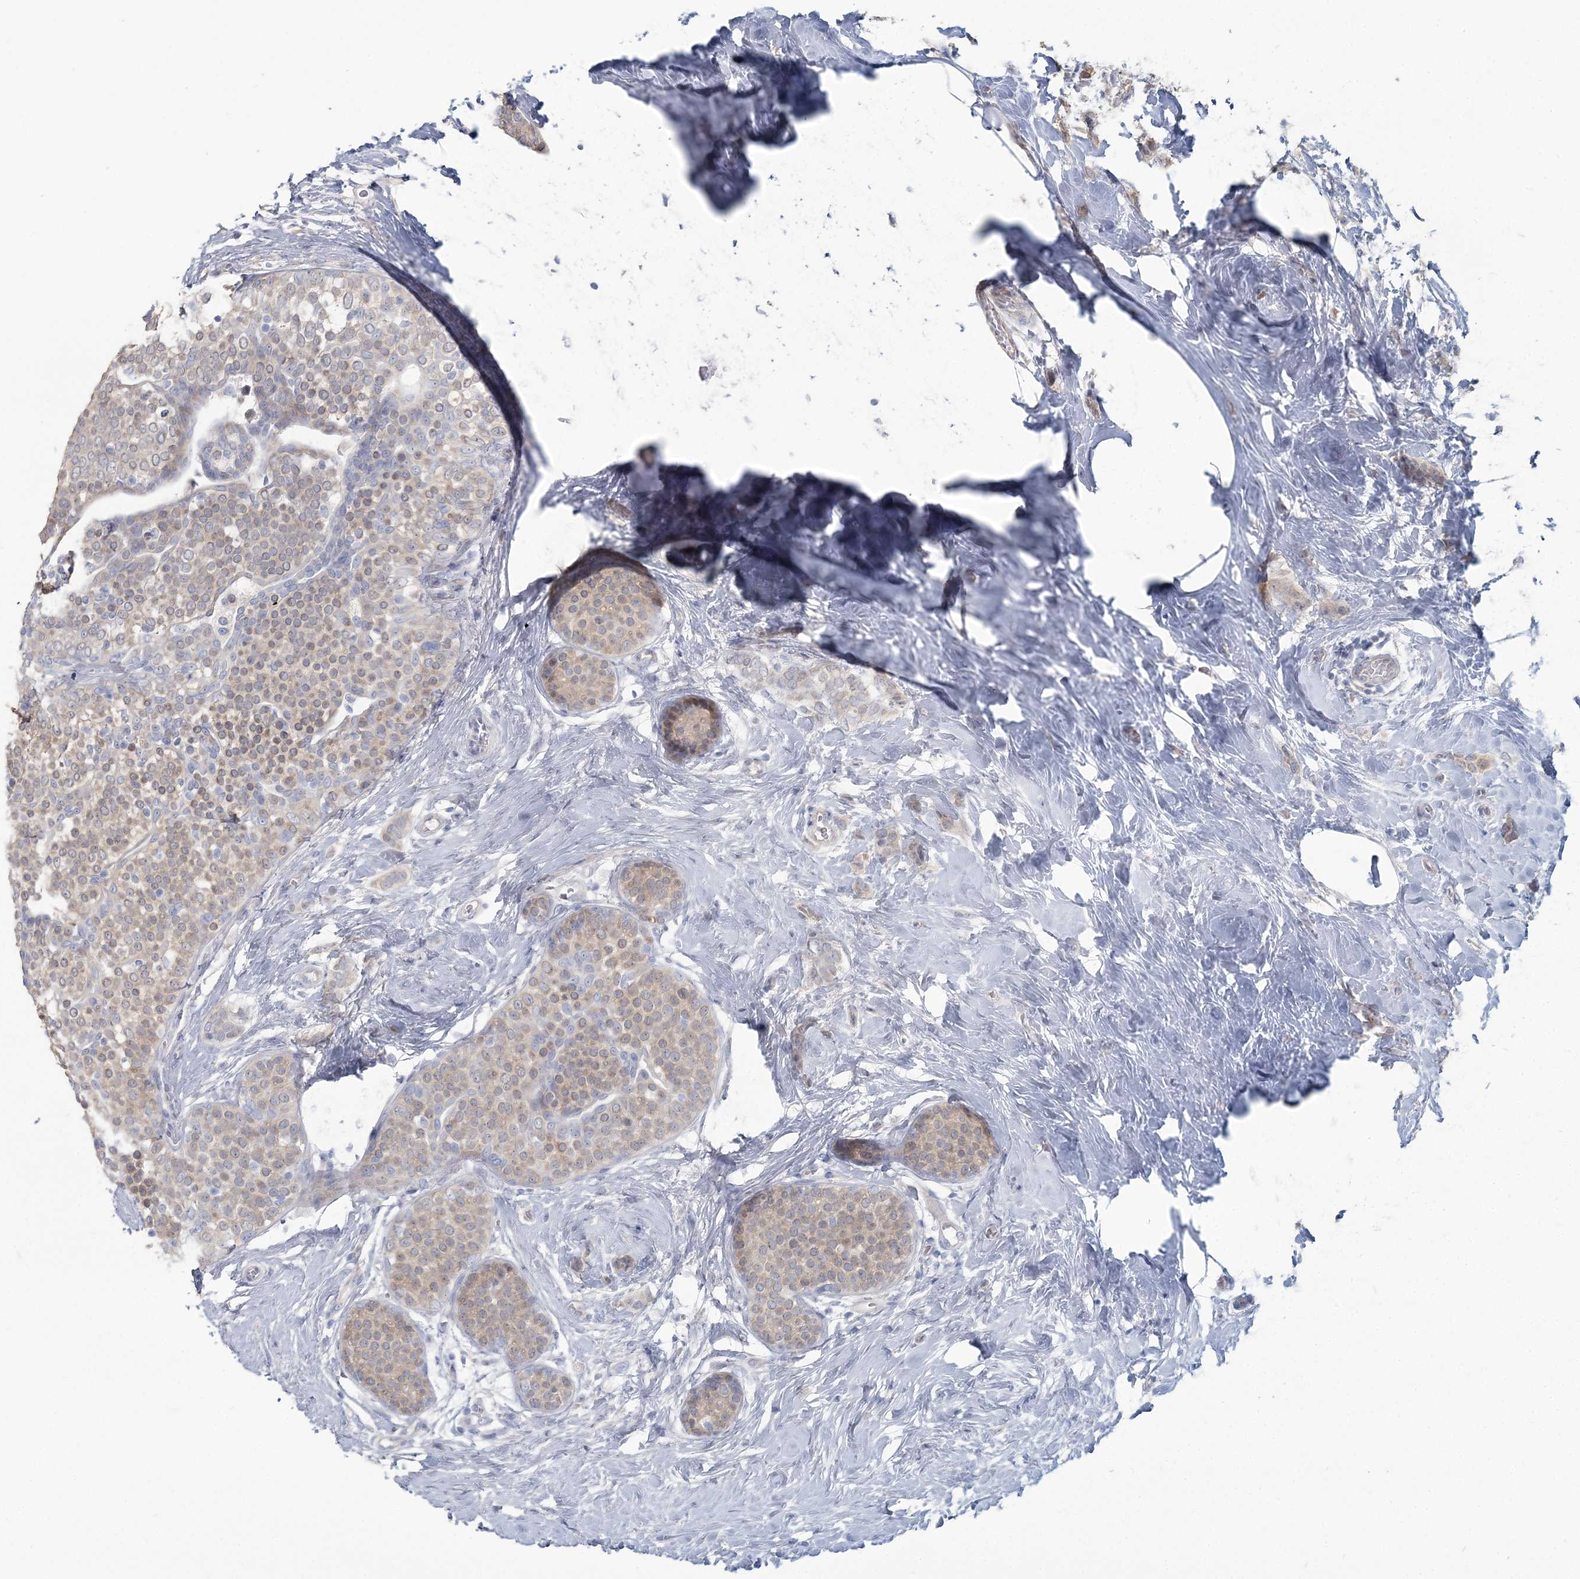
{"staining": {"intensity": "weak", "quantity": "25%-75%", "location": "cytoplasmic/membranous"}, "tissue": "breast cancer", "cell_type": "Tumor cells", "image_type": "cancer", "snomed": [{"axis": "morphology", "description": "Lobular carcinoma, in situ"}, {"axis": "morphology", "description": "Lobular carcinoma"}, {"axis": "topography", "description": "Breast"}], "caption": "Tumor cells reveal low levels of weak cytoplasmic/membranous staining in approximately 25%-75% of cells in lobular carcinoma in situ (breast).", "gene": "CMBL", "patient": {"sex": "female", "age": 41}}